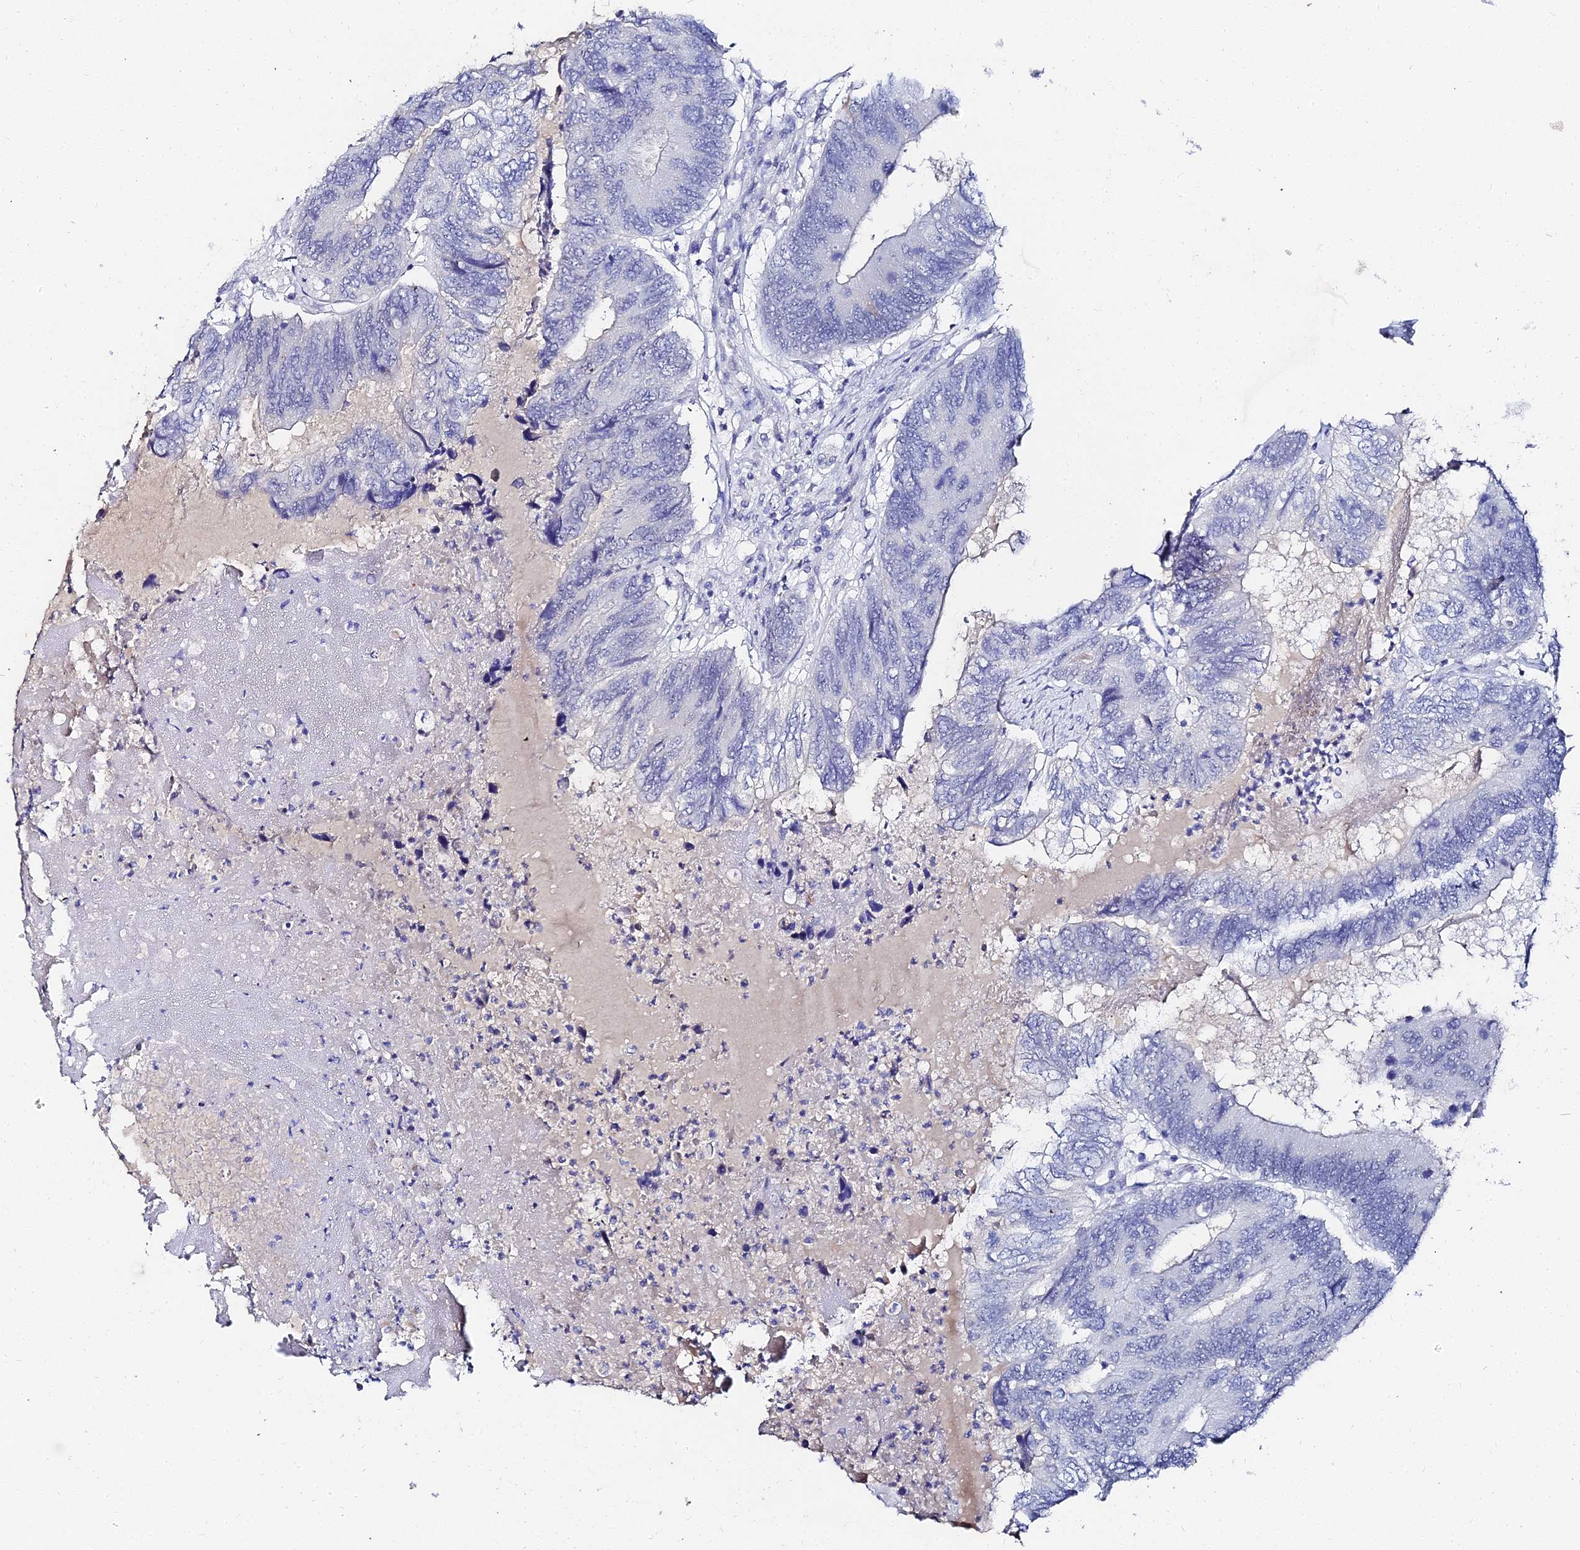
{"staining": {"intensity": "negative", "quantity": "none", "location": "none"}, "tissue": "colorectal cancer", "cell_type": "Tumor cells", "image_type": "cancer", "snomed": [{"axis": "morphology", "description": "Adenocarcinoma, NOS"}, {"axis": "topography", "description": "Colon"}], "caption": "The histopathology image demonstrates no significant expression in tumor cells of colorectal cancer (adenocarcinoma).", "gene": "KRT17", "patient": {"sex": "female", "age": 67}}